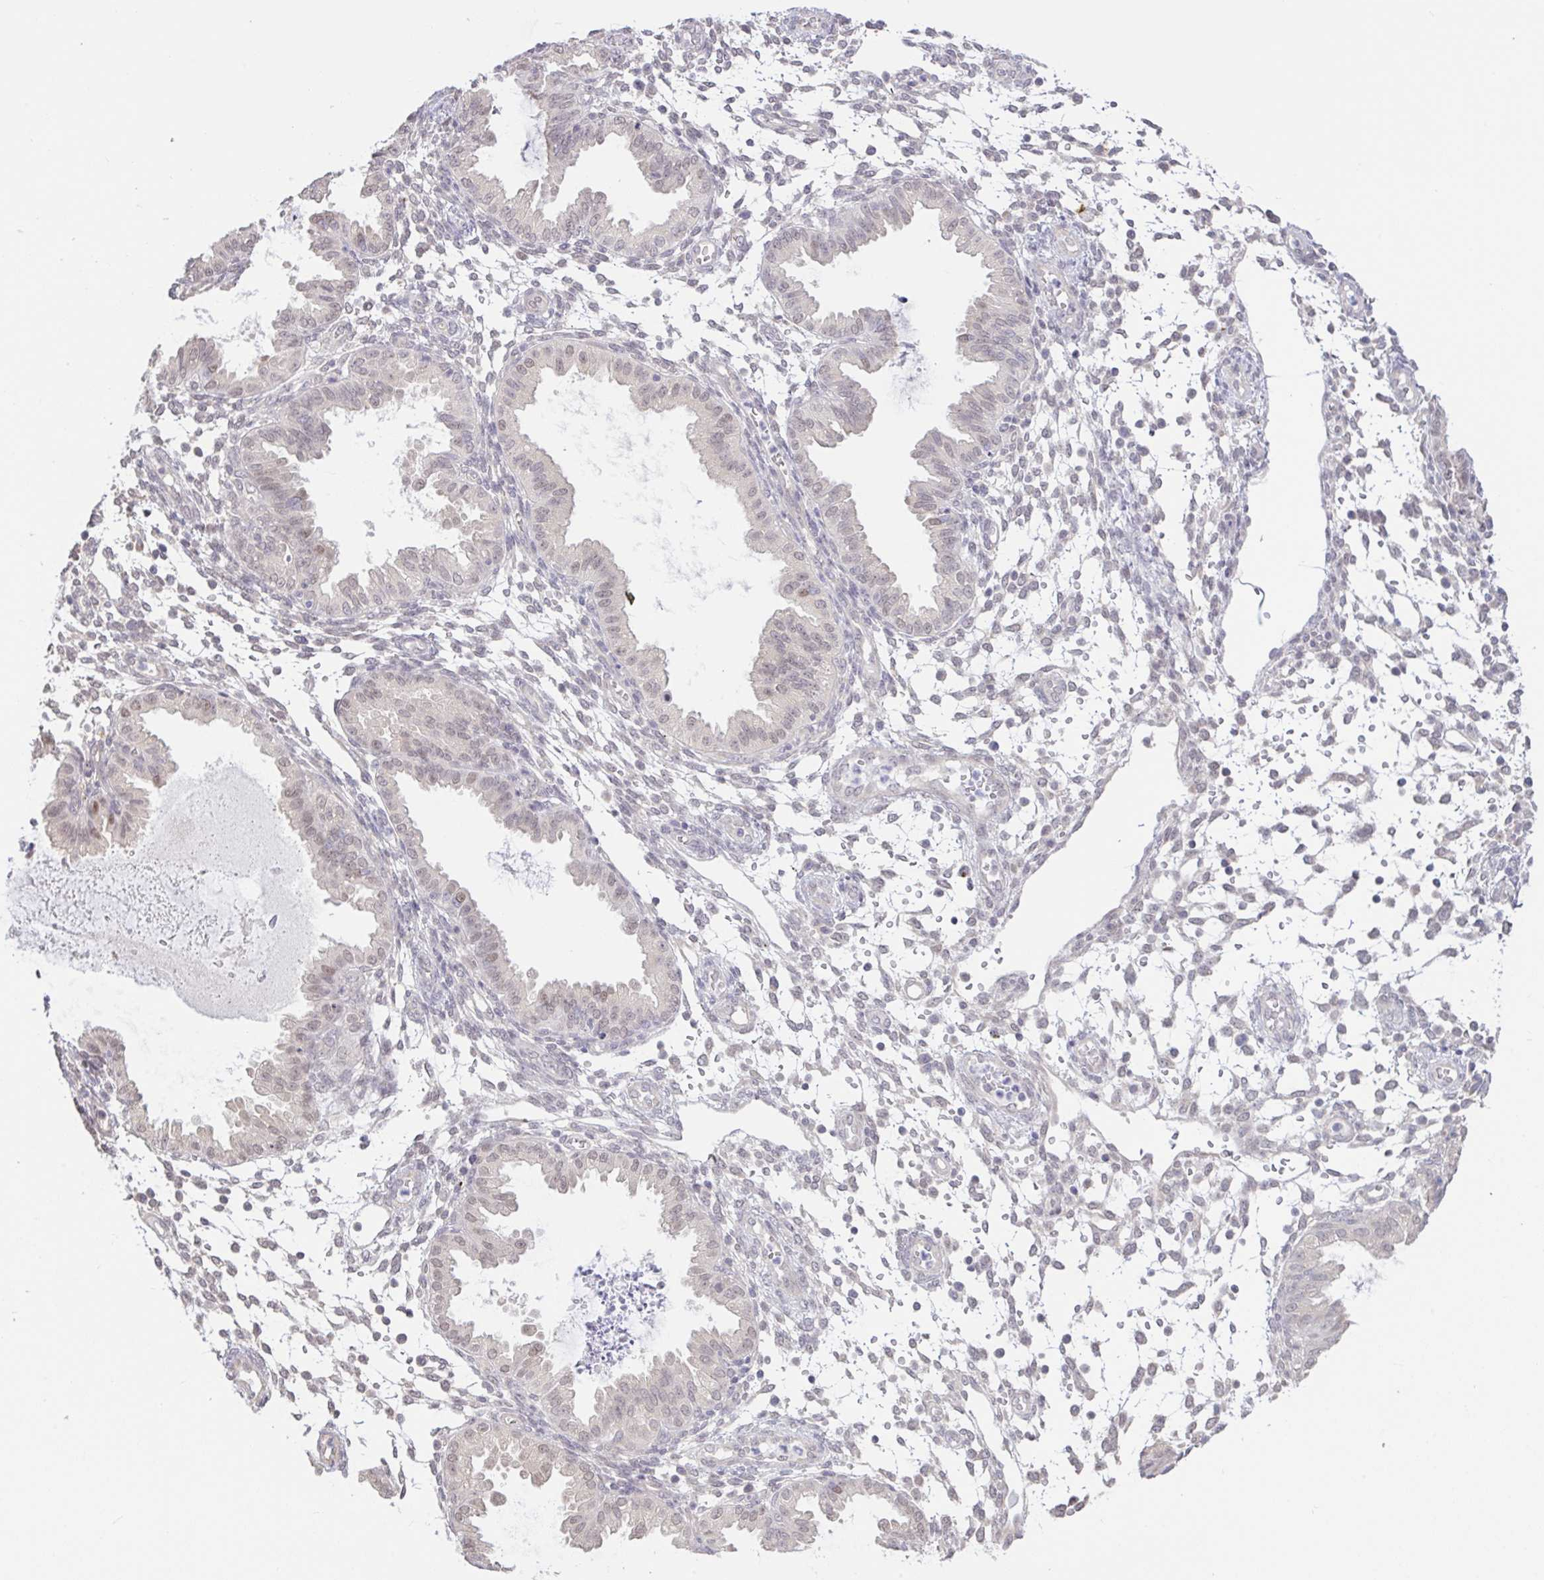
{"staining": {"intensity": "weak", "quantity": "<25%", "location": "nuclear"}, "tissue": "endometrium", "cell_type": "Cells in endometrial stroma", "image_type": "normal", "snomed": [{"axis": "morphology", "description": "Normal tissue, NOS"}, {"axis": "topography", "description": "Endometrium"}], "caption": "Cells in endometrial stroma are negative for protein expression in benign human endometrium. (DAB immunohistochemistry (IHC) with hematoxylin counter stain).", "gene": "HYPK", "patient": {"sex": "female", "age": 33}}